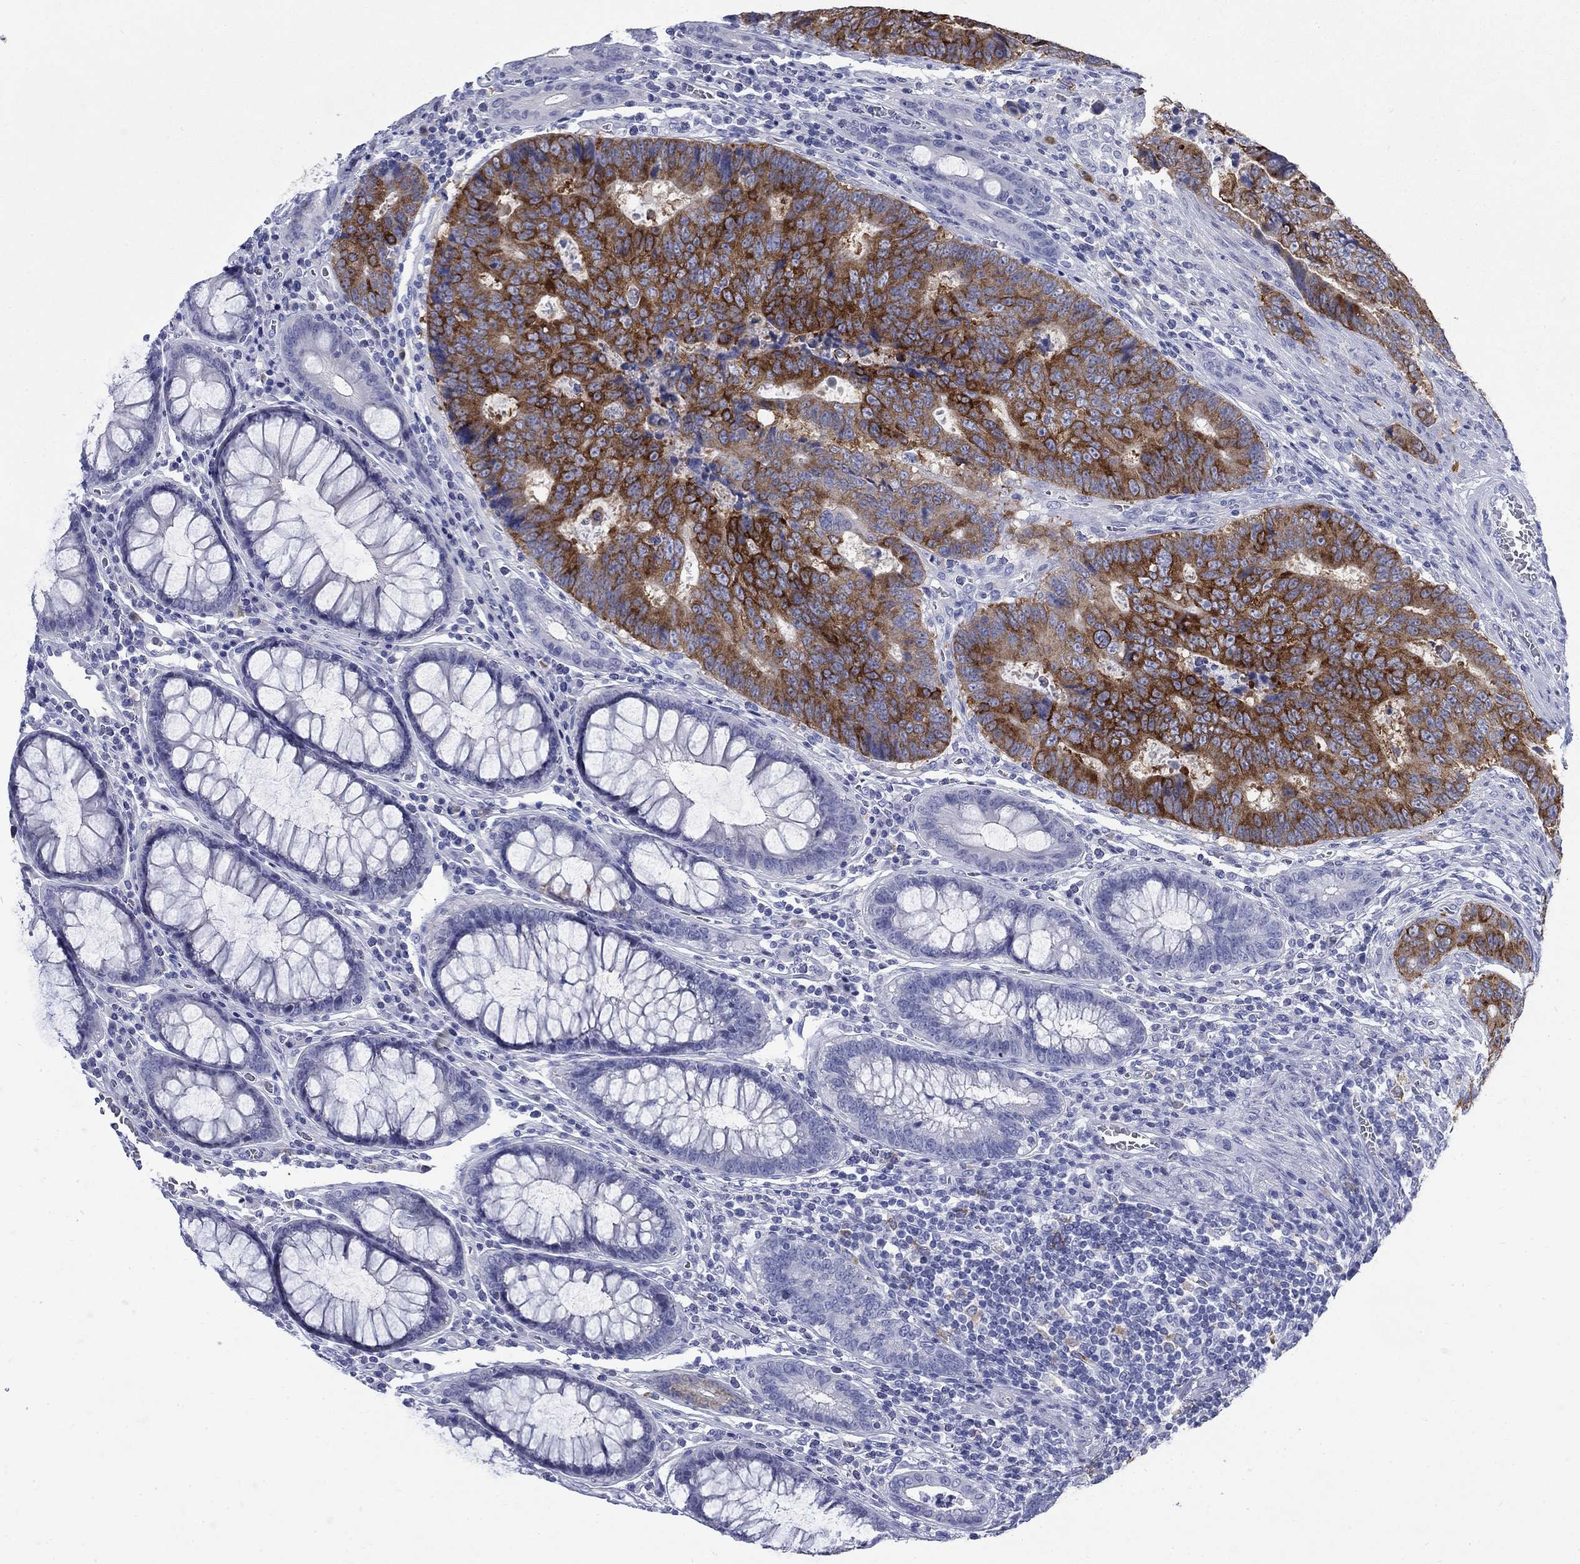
{"staining": {"intensity": "strong", "quantity": "25%-75%", "location": "cytoplasmic/membranous"}, "tissue": "colorectal cancer", "cell_type": "Tumor cells", "image_type": "cancer", "snomed": [{"axis": "morphology", "description": "Adenocarcinoma, NOS"}, {"axis": "topography", "description": "Colon"}], "caption": "Colorectal cancer tissue reveals strong cytoplasmic/membranous expression in about 25%-75% of tumor cells, visualized by immunohistochemistry.", "gene": "IGF2BP3", "patient": {"sex": "female", "age": 48}}